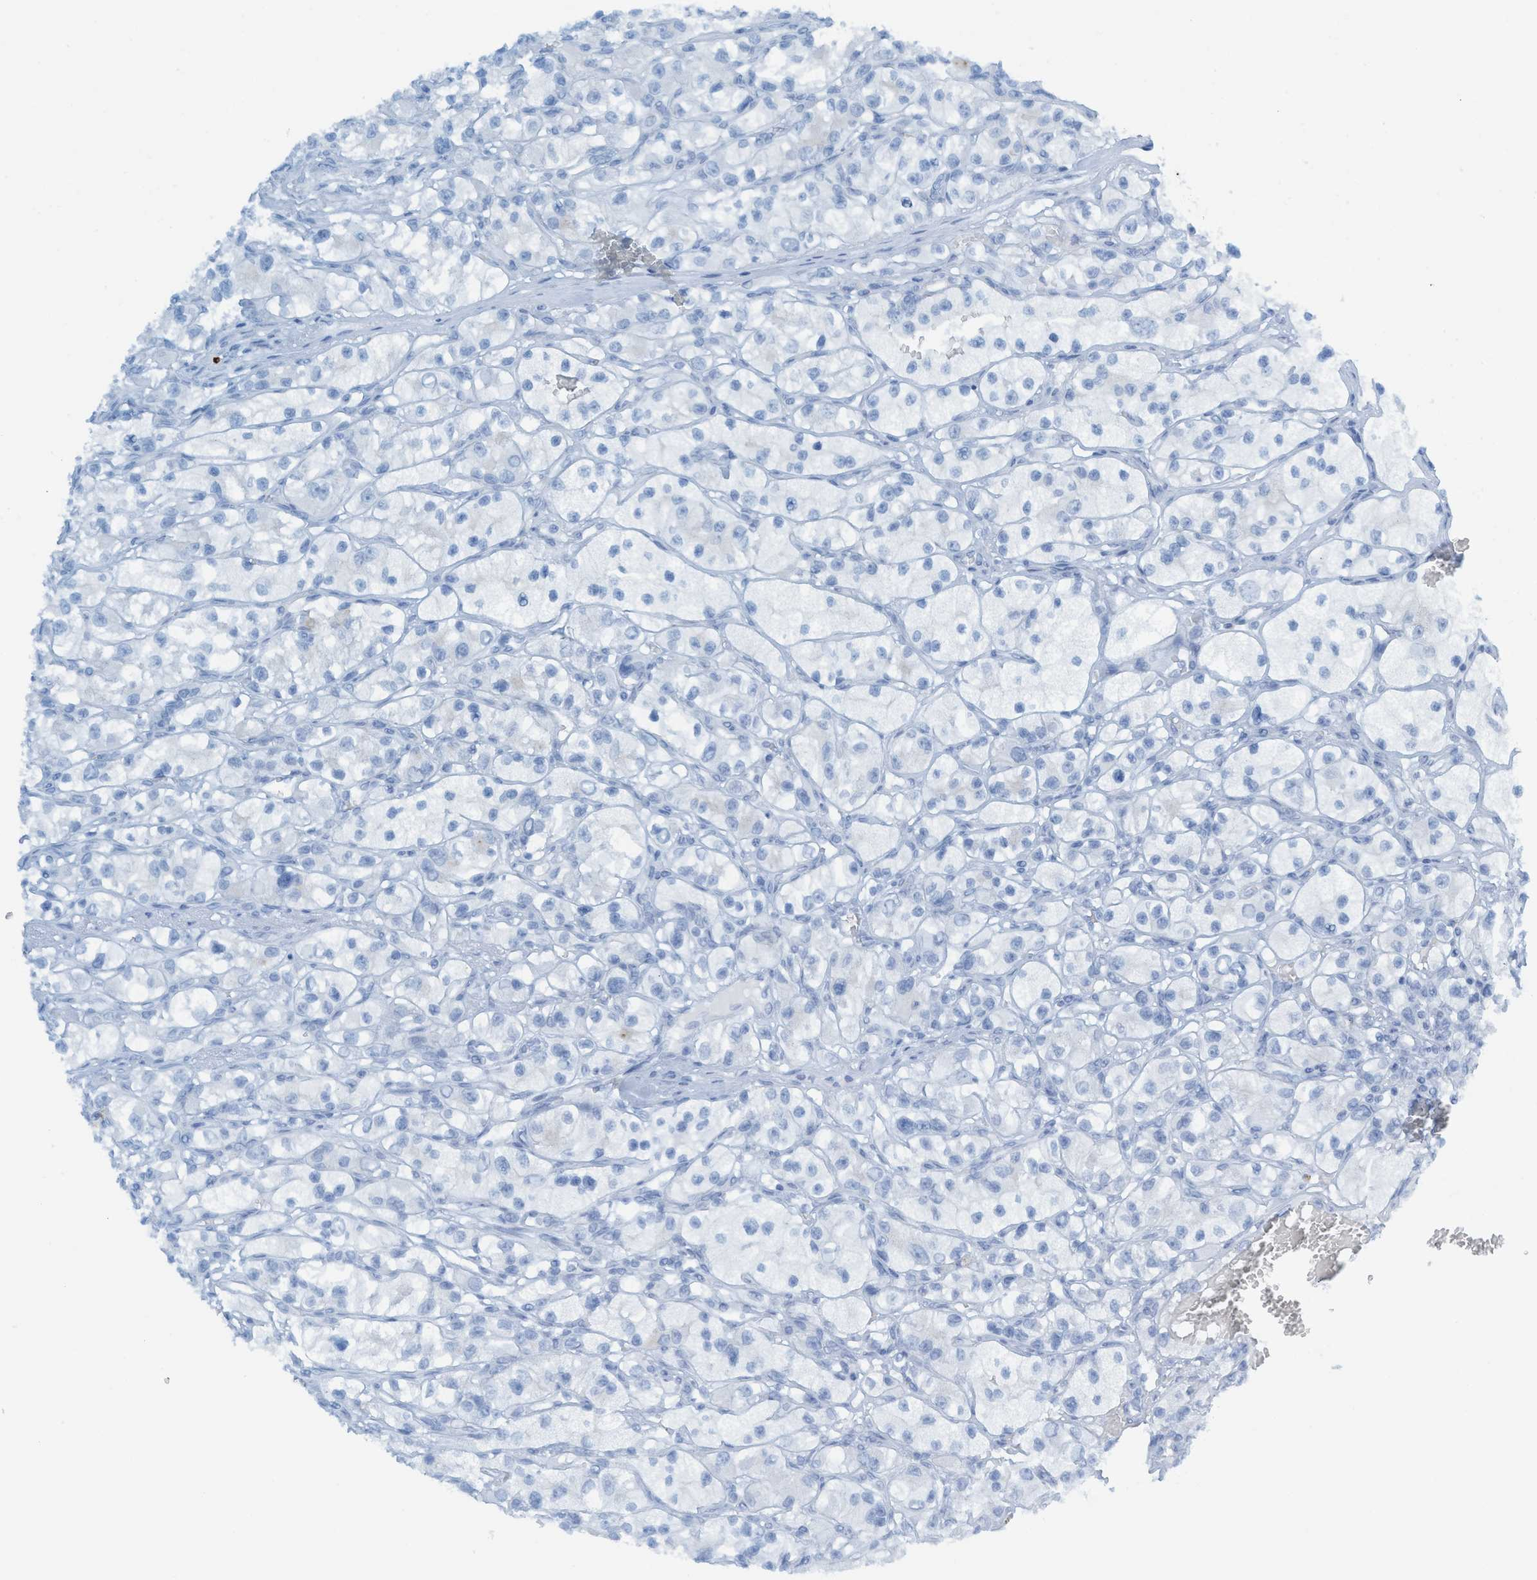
{"staining": {"intensity": "negative", "quantity": "none", "location": "none"}, "tissue": "renal cancer", "cell_type": "Tumor cells", "image_type": "cancer", "snomed": [{"axis": "morphology", "description": "Adenocarcinoma, NOS"}, {"axis": "topography", "description": "Kidney"}], "caption": "Immunohistochemical staining of human adenocarcinoma (renal) displays no significant positivity in tumor cells.", "gene": "C21orf62", "patient": {"sex": "female", "age": 57}}